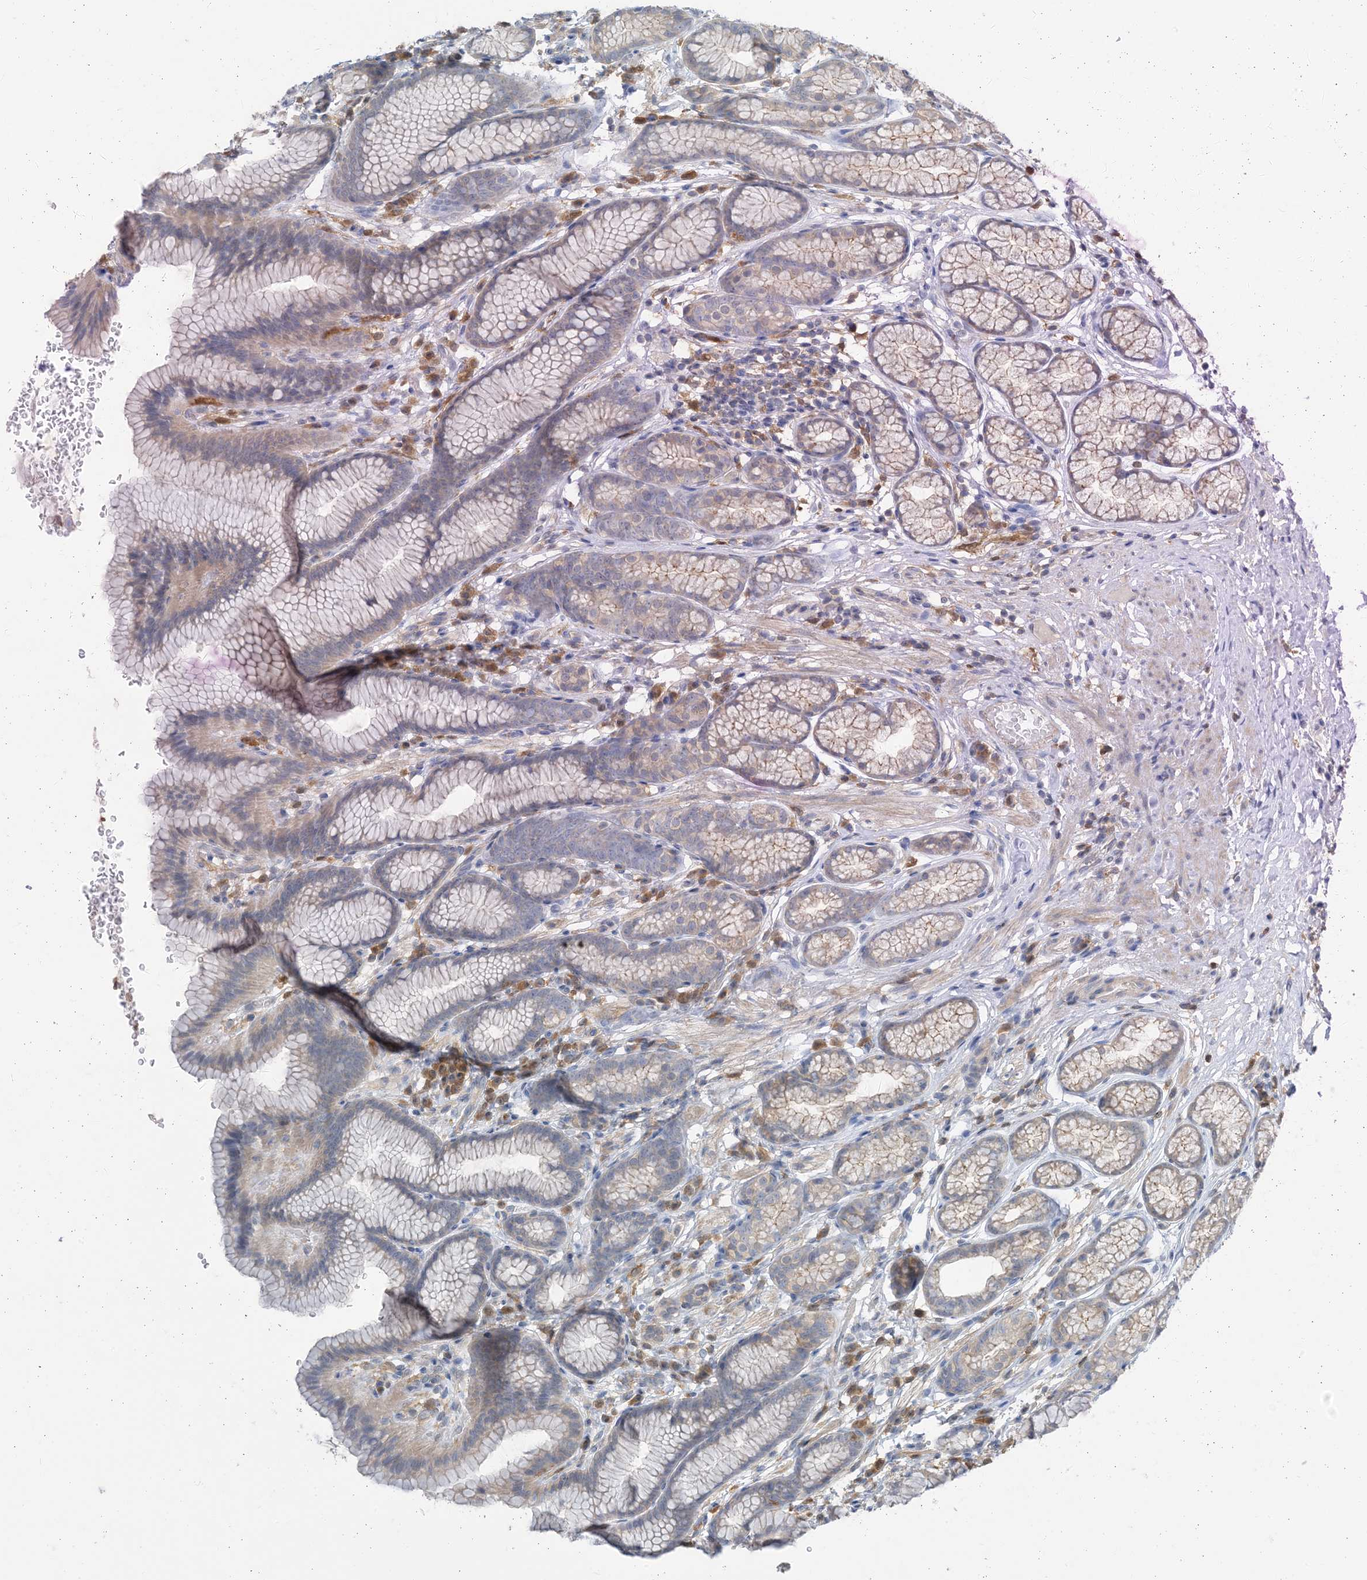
{"staining": {"intensity": "moderate", "quantity": "25%-75%", "location": "cytoplasmic/membranous"}, "tissue": "stomach", "cell_type": "Glandular cells", "image_type": "normal", "snomed": [{"axis": "morphology", "description": "Normal tissue, NOS"}, {"axis": "topography", "description": "Stomach"}], "caption": "Immunohistochemical staining of normal stomach reveals moderate cytoplasmic/membranous protein positivity in approximately 25%-75% of glandular cells. (DAB = brown stain, brightfield microscopy at high magnification).", "gene": "NAGK", "patient": {"sex": "male", "age": 42}}